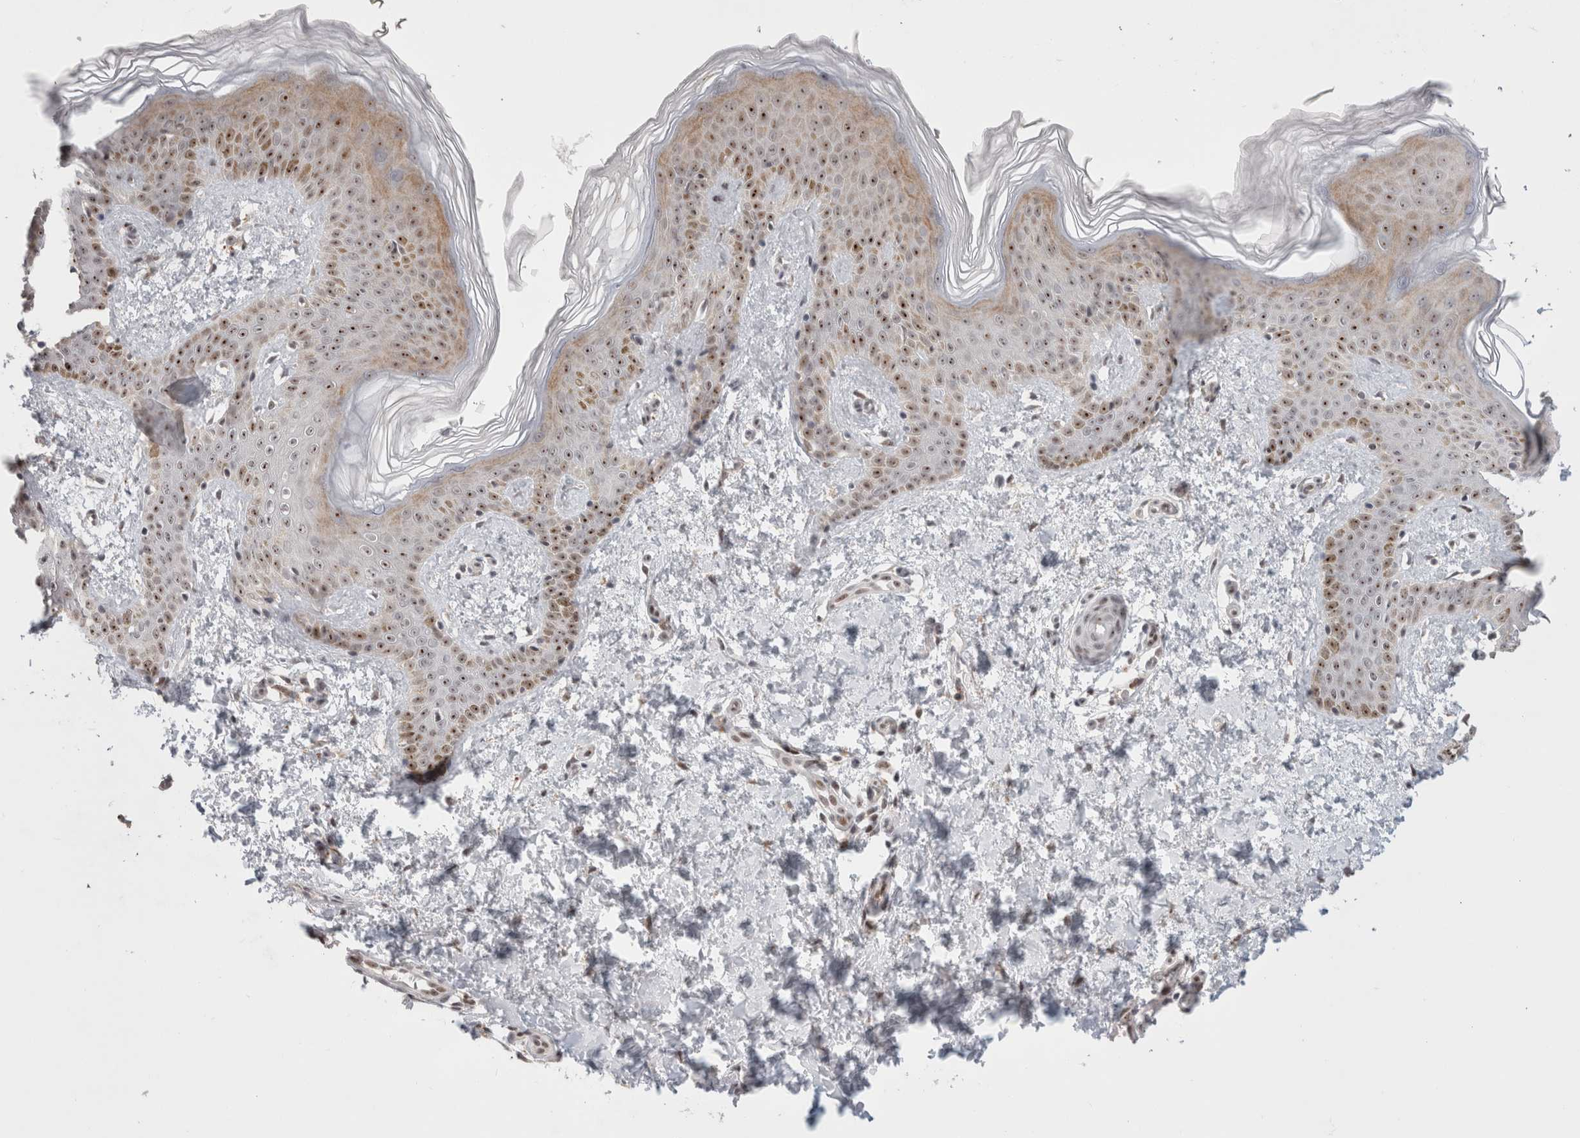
{"staining": {"intensity": "weak", "quantity": ">75%", "location": "nuclear"}, "tissue": "skin", "cell_type": "Fibroblasts", "image_type": "normal", "snomed": [{"axis": "morphology", "description": "Normal tissue, NOS"}, {"axis": "morphology", "description": "Neoplasm, benign, NOS"}, {"axis": "topography", "description": "Skin"}, {"axis": "topography", "description": "Soft tissue"}], "caption": "About >75% of fibroblasts in unremarkable human skin exhibit weak nuclear protein staining as visualized by brown immunohistochemical staining.", "gene": "SENP6", "patient": {"sex": "male", "age": 26}}